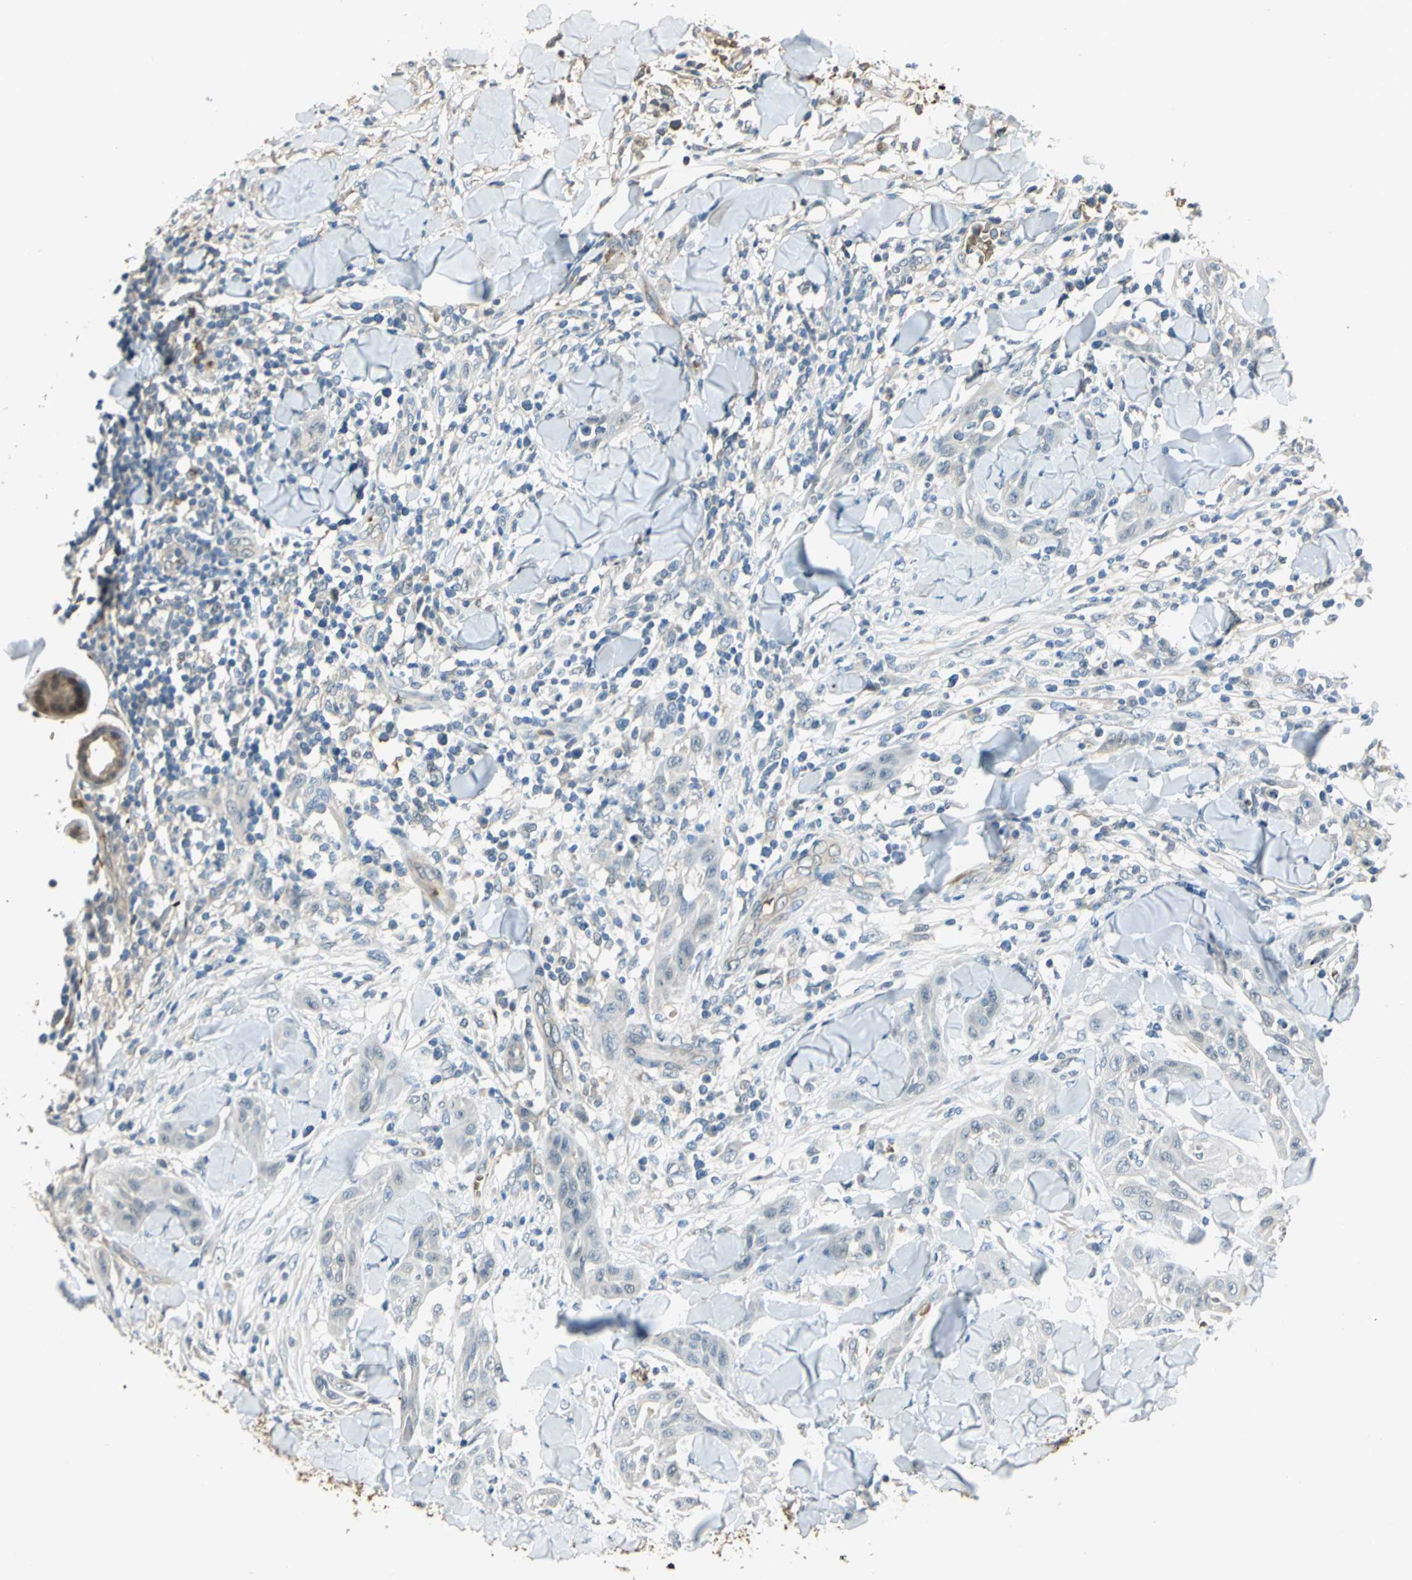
{"staining": {"intensity": "weak", "quantity": "<25%", "location": "cytoplasmic/membranous"}, "tissue": "skin cancer", "cell_type": "Tumor cells", "image_type": "cancer", "snomed": [{"axis": "morphology", "description": "Squamous cell carcinoma, NOS"}, {"axis": "topography", "description": "Skin"}], "caption": "This is an immunohistochemistry (IHC) micrograph of human squamous cell carcinoma (skin). There is no positivity in tumor cells.", "gene": "DDAH1", "patient": {"sex": "male", "age": 24}}